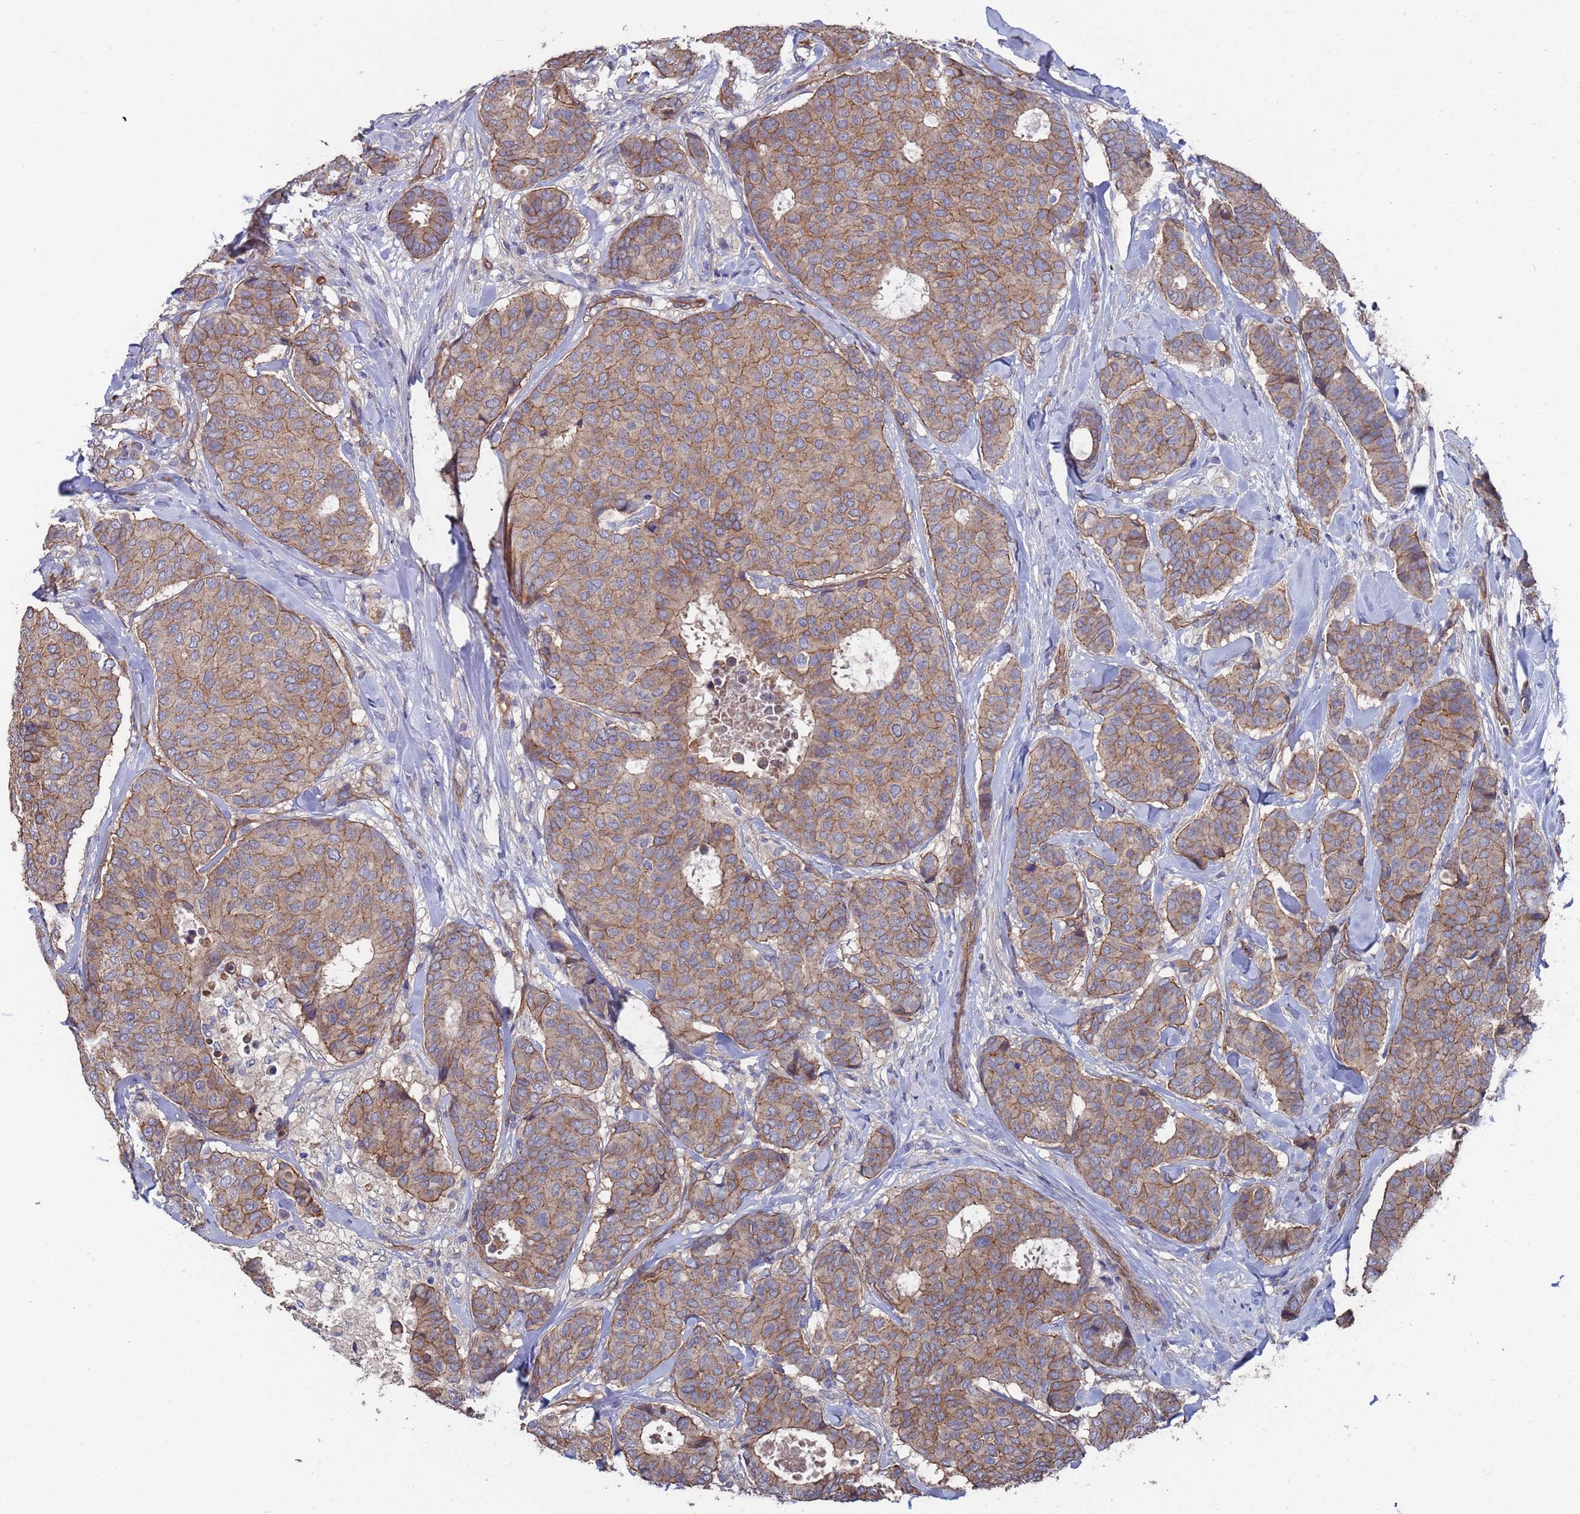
{"staining": {"intensity": "weak", "quantity": "25%-75%", "location": "cytoplasmic/membranous"}, "tissue": "breast cancer", "cell_type": "Tumor cells", "image_type": "cancer", "snomed": [{"axis": "morphology", "description": "Duct carcinoma"}, {"axis": "topography", "description": "Breast"}], "caption": "IHC (DAB) staining of human breast invasive ductal carcinoma displays weak cytoplasmic/membranous protein expression in approximately 25%-75% of tumor cells. (DAB (3,3'-diaminobenzidine) IHC with brightfield microscopy, high magnification).", "gene": "NDUFAF6", "patient": {"sex": "female", "age": 75}}